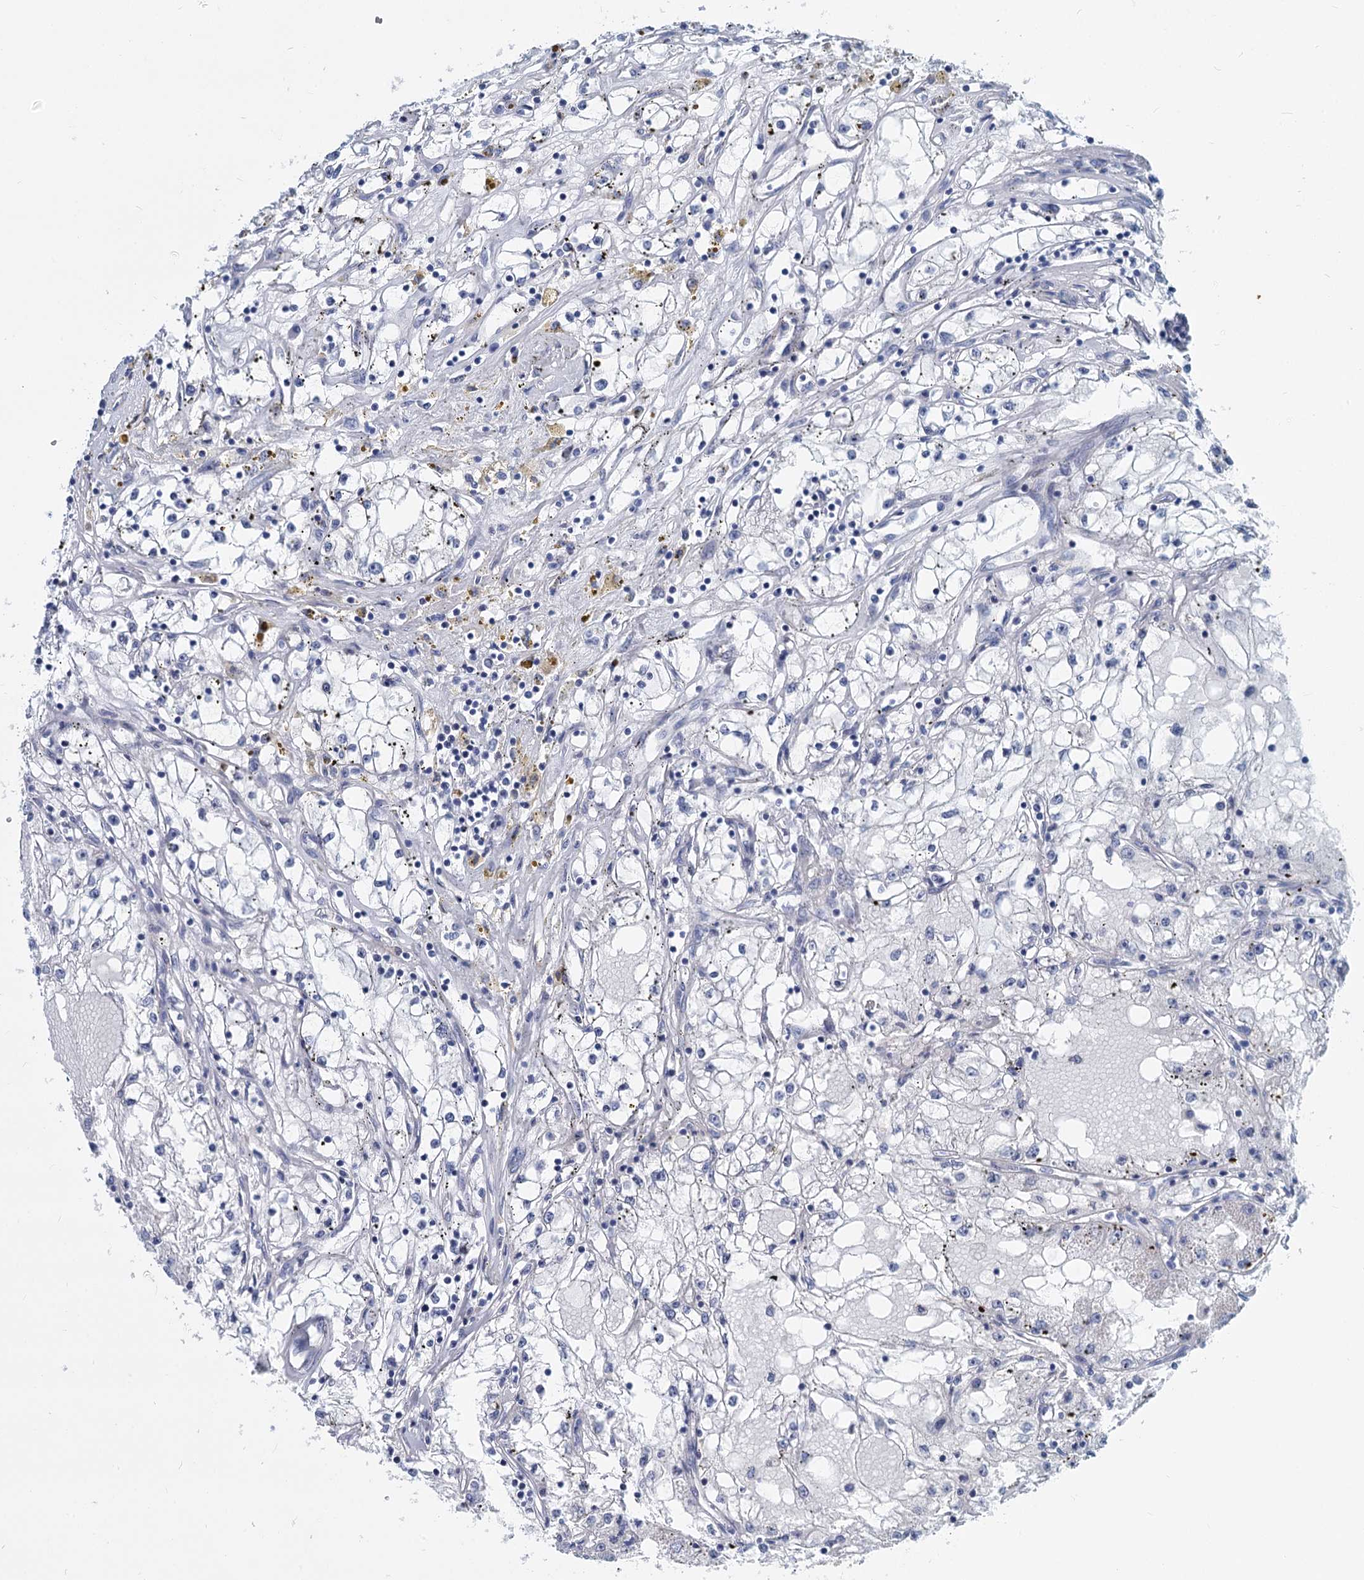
{"staining": {"intensity": "negative", "quantity": "none", "location": "none"}, "tissue": "renal cancer", "cell_type": "Tumor cells", "image_type": "cancer", "snomed": [{"axis": "morphology", "description": "Adenocarcinoma, NOS"}, {"axis": "topography", "description": "Kidney"}], "caption": "This is an immunohistochemistry (IHC) histopathology image of renal cancer (adenocarcinoma). There is no staining in tumor cells.", "gene": "GSTM3", "patient": {"sex": "male", "age": 56}}